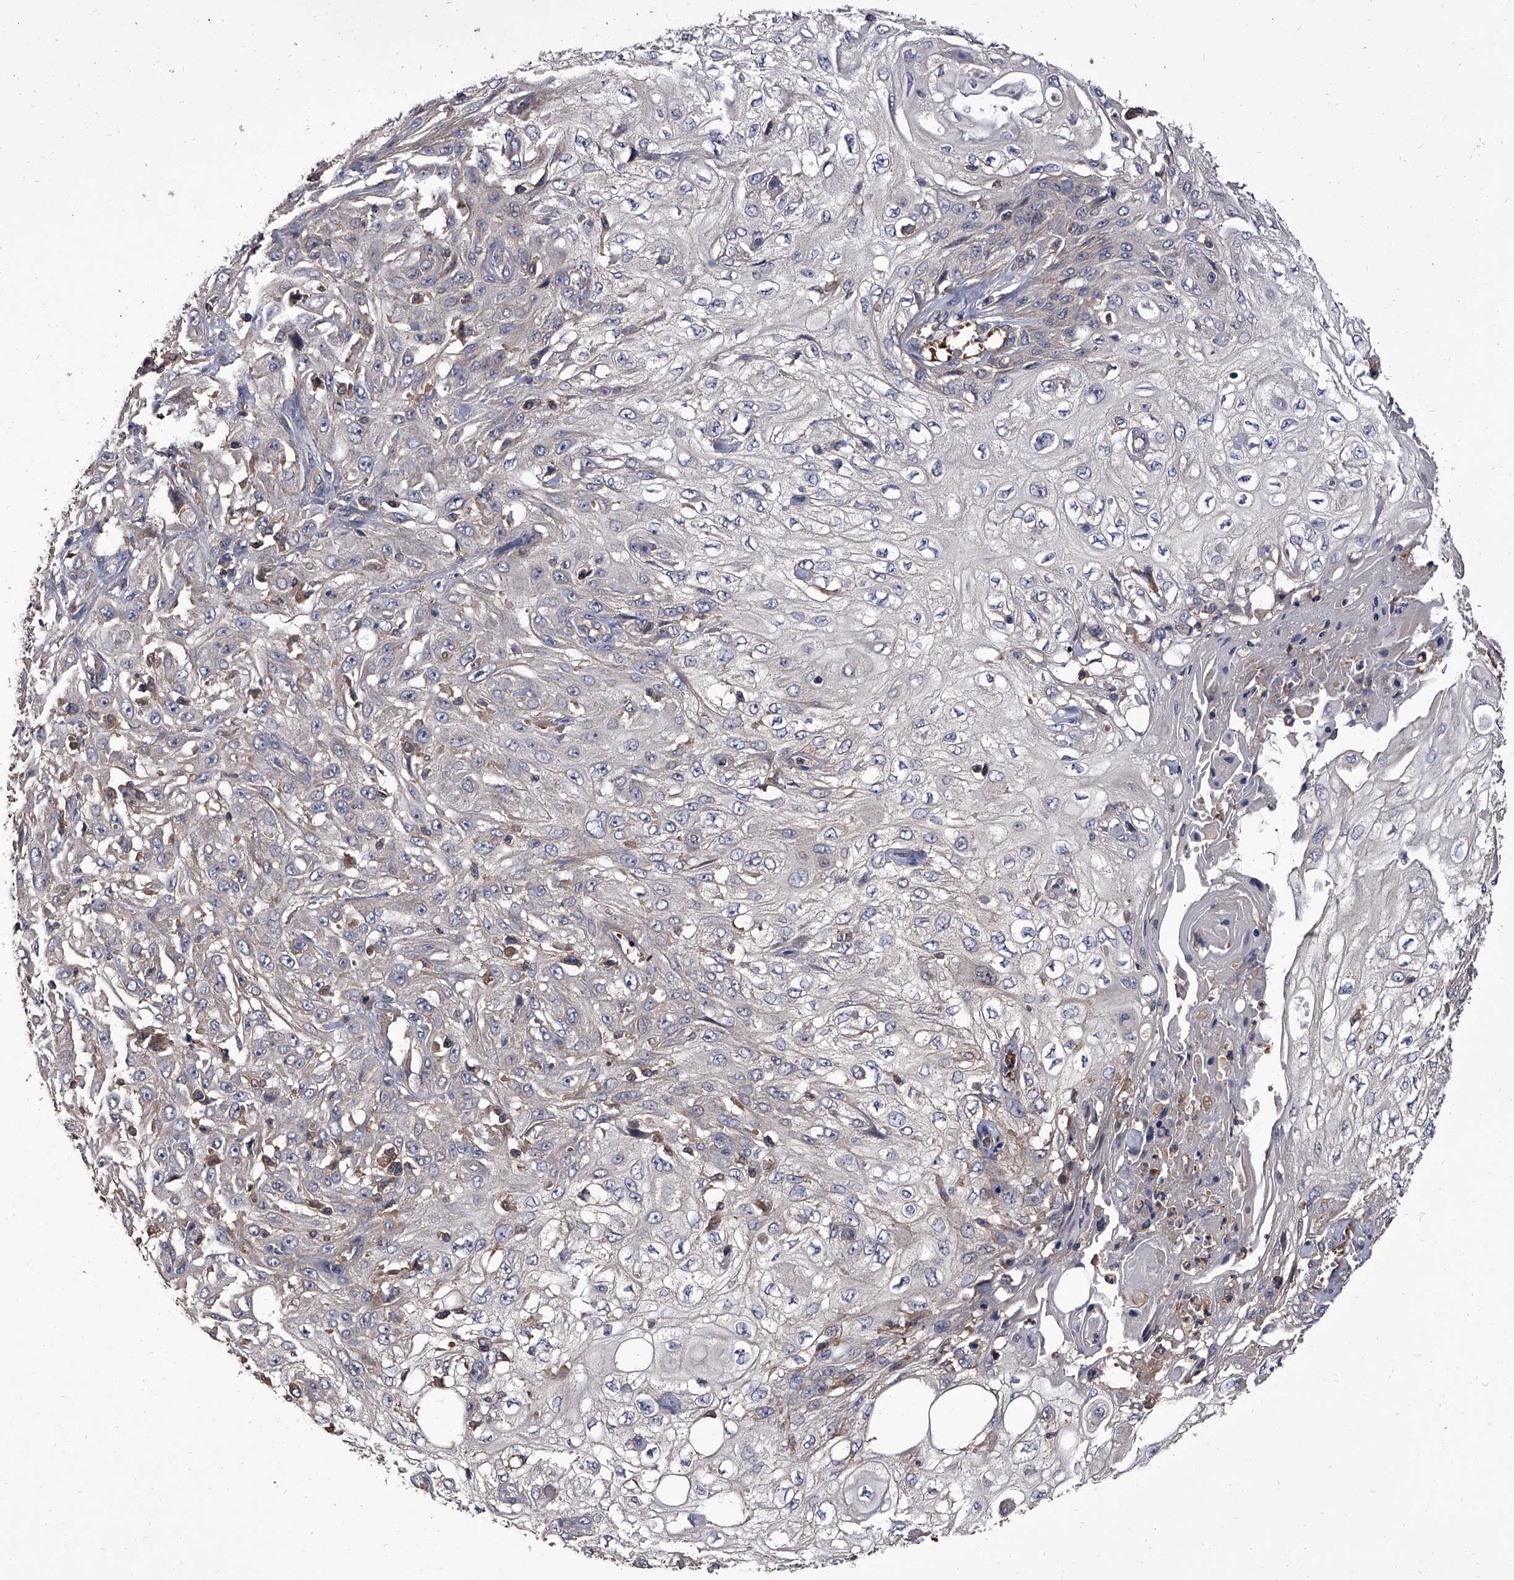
{"staining": {"intensity": "negative", "quantity": "none", "location": "none"}, "tissue": "skin cancer", "cell_type": "Tumor cells", "image_type": "cancer", "snomed": [{"axis": "morphology", "description": "Squamous cell carcinoma, NOS"}, {"axis": "morphology", "description": "Squamous cell carcinoma, metastatic, NOS"}, {"axis": "topography", "description": "Skin"}, {"axis": "topography", "description": "Lymph node"}], "caption": "A high-resolution photomicrograph shows immunohistochemistry (IHC) staining of skin cancer, which exhibits no significant positivity in tumor cells.", "gene": "STK36", "patient": {"sex": "male", "age": 75}}